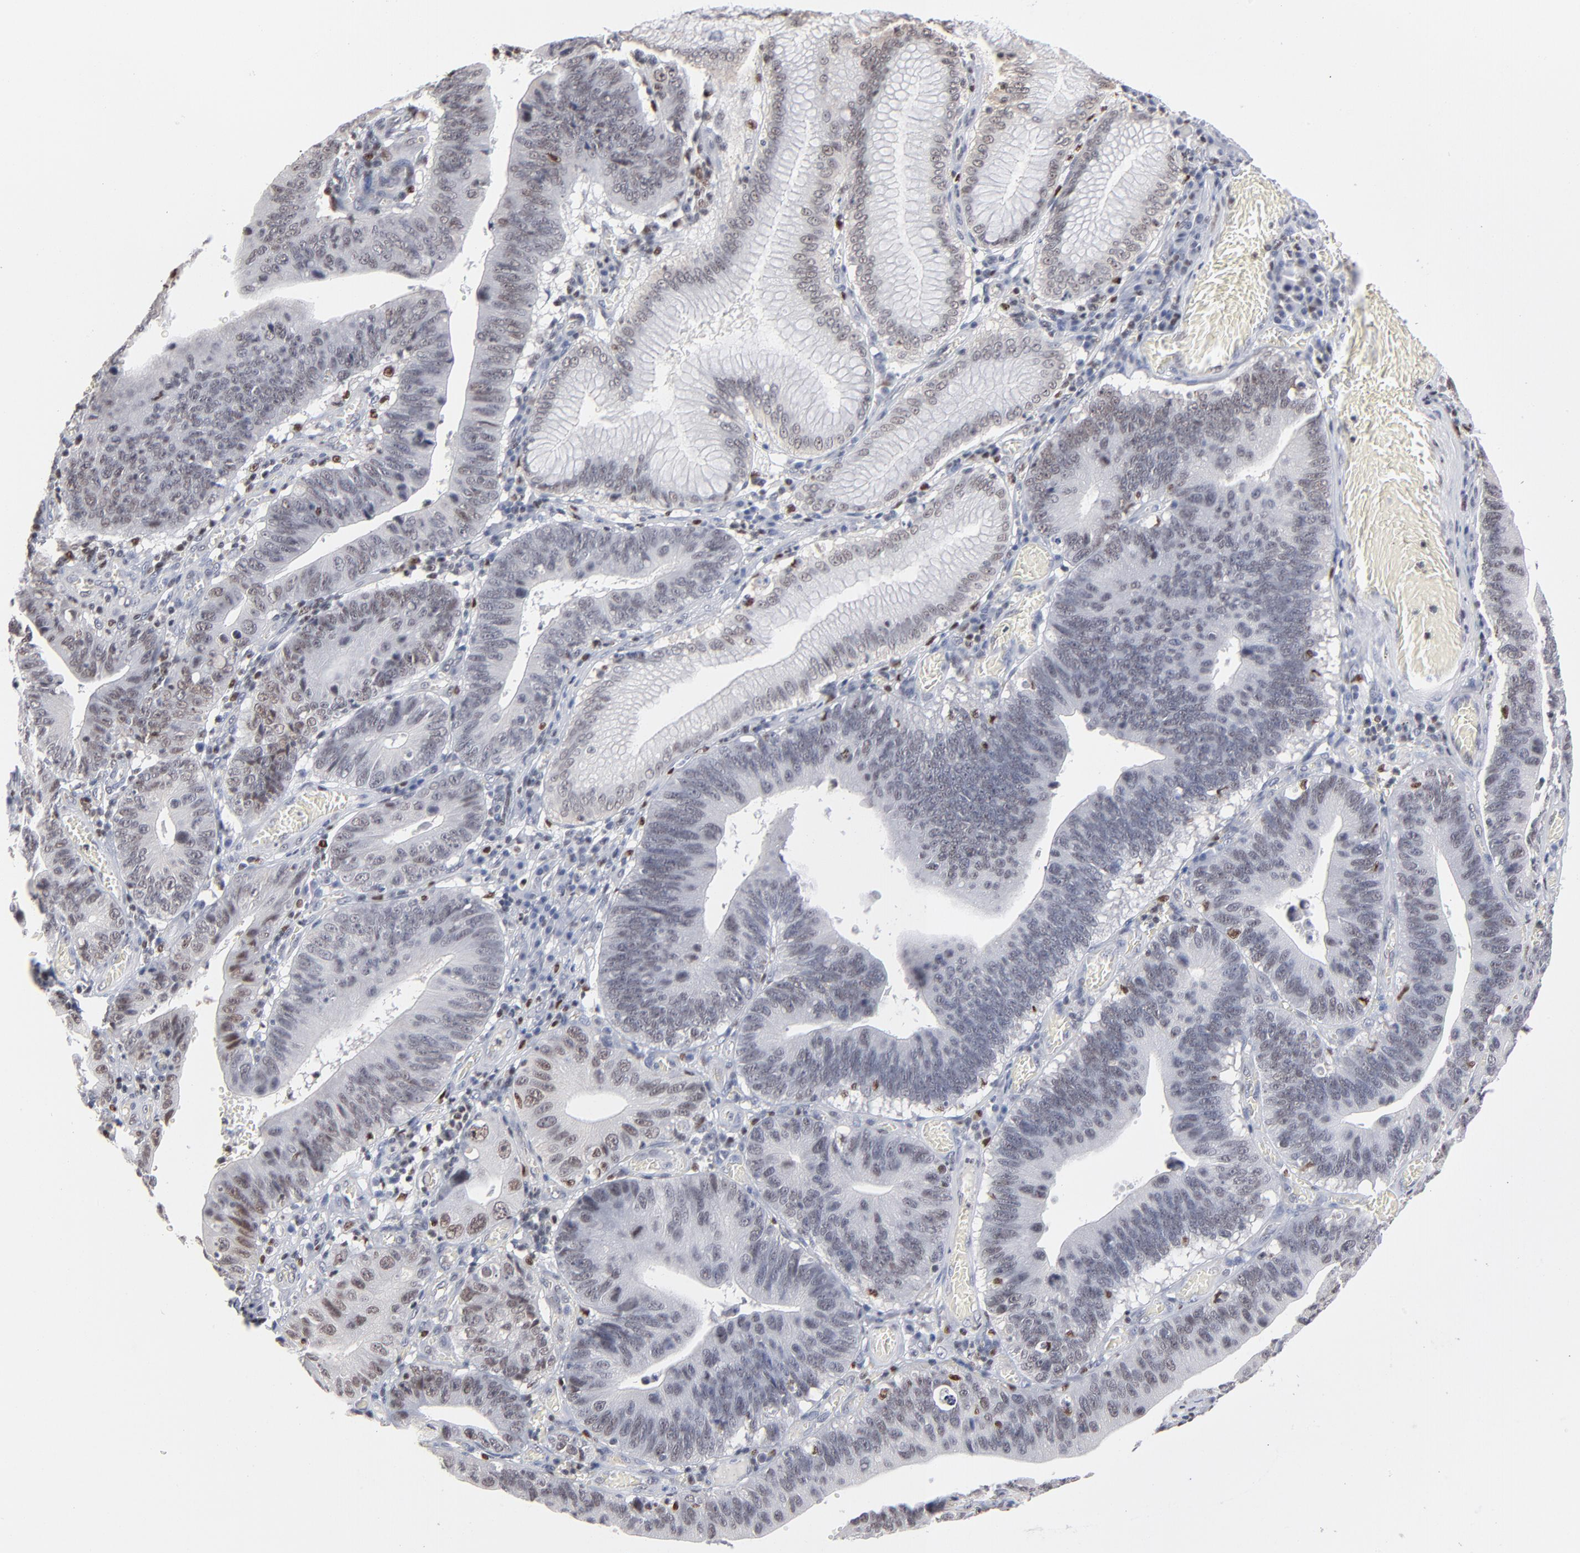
{"staining": {"intensity": "moderate", "quantity": "<25%", "location": "nuclear"}, "tissue": "stomach cancer", "cell_type": "Tumor cells", "image_type": "cancer", "snomed": [{"axis": "morphology", "description": "Adenocarcinoma, NOS"}, {"axis": "topography", "description": "Stomach"}, {"axis": "topography", "description": "Gastric cardia"}], "caption": "The photomicrograph demonstrates a brown stain indicating the presence of a protein in the nuclear of tumor cells in stomach cancer. The protein is shown in brown color, while the nuclei are stained blue.", "gene": "MAX", "patient": {"sex": "male", "age": 59}}